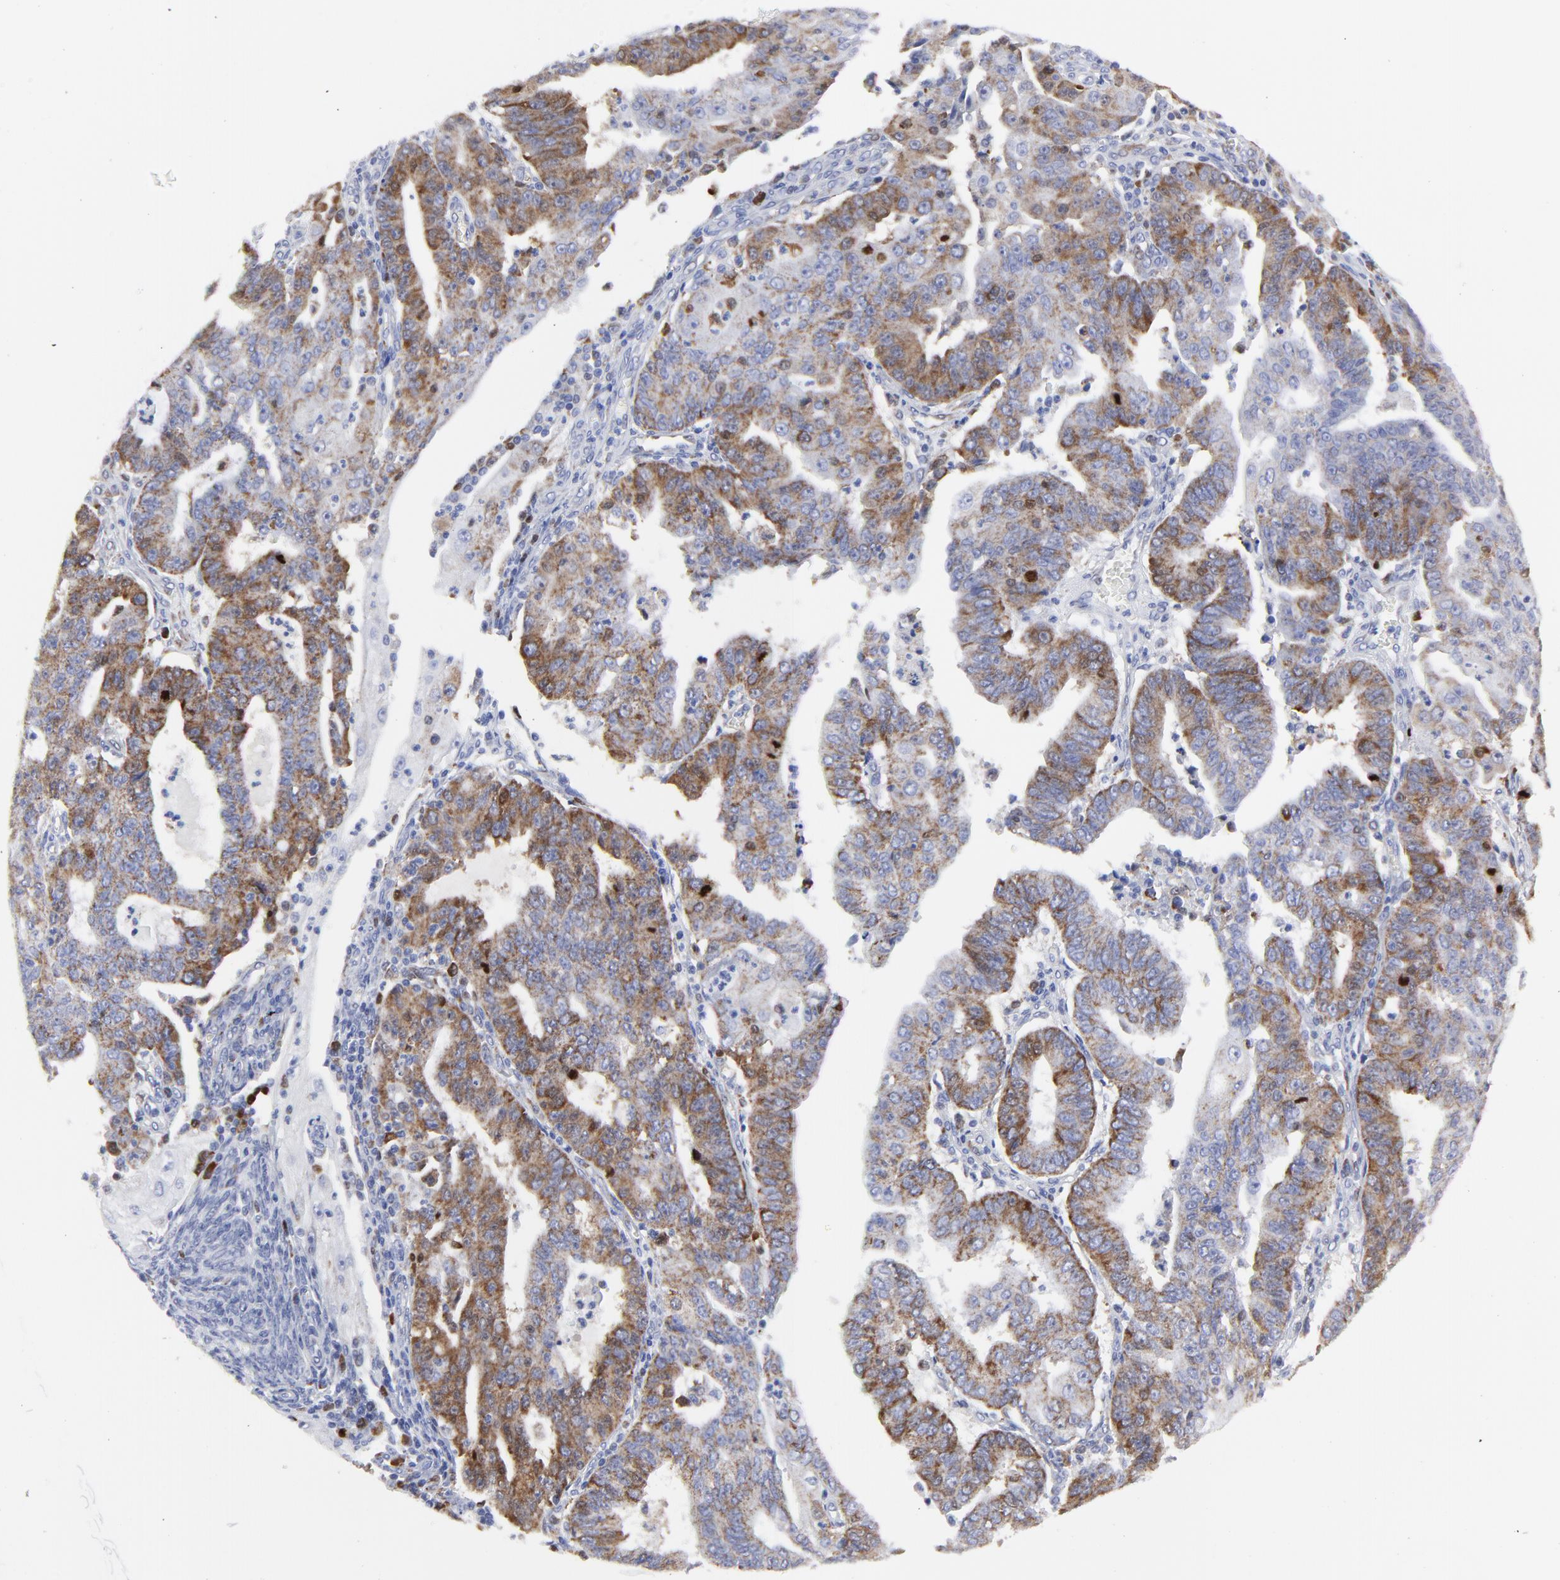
{"staining": {"intensity": "strong", "quantity": ">75%", "location": "cytoplasmic/membranous"}, "tissue": "endometrial cancer", "cell_type": "Tumor cells", "image_type": "cancer", "snomed": [{"axis": "morphology", "description": "Adenocarcinoma, NOS"}, {"axis": "topography", "description": "Endometrium"}], "caption": "Human adenocarcinoma (endometrial) stained with a brown dye displays strong cytoplasmic/membranous positive positivity in about >75% of tumor cells.", "gene": "NCAPH", "patient": {"sex": "female", "age": 56}}